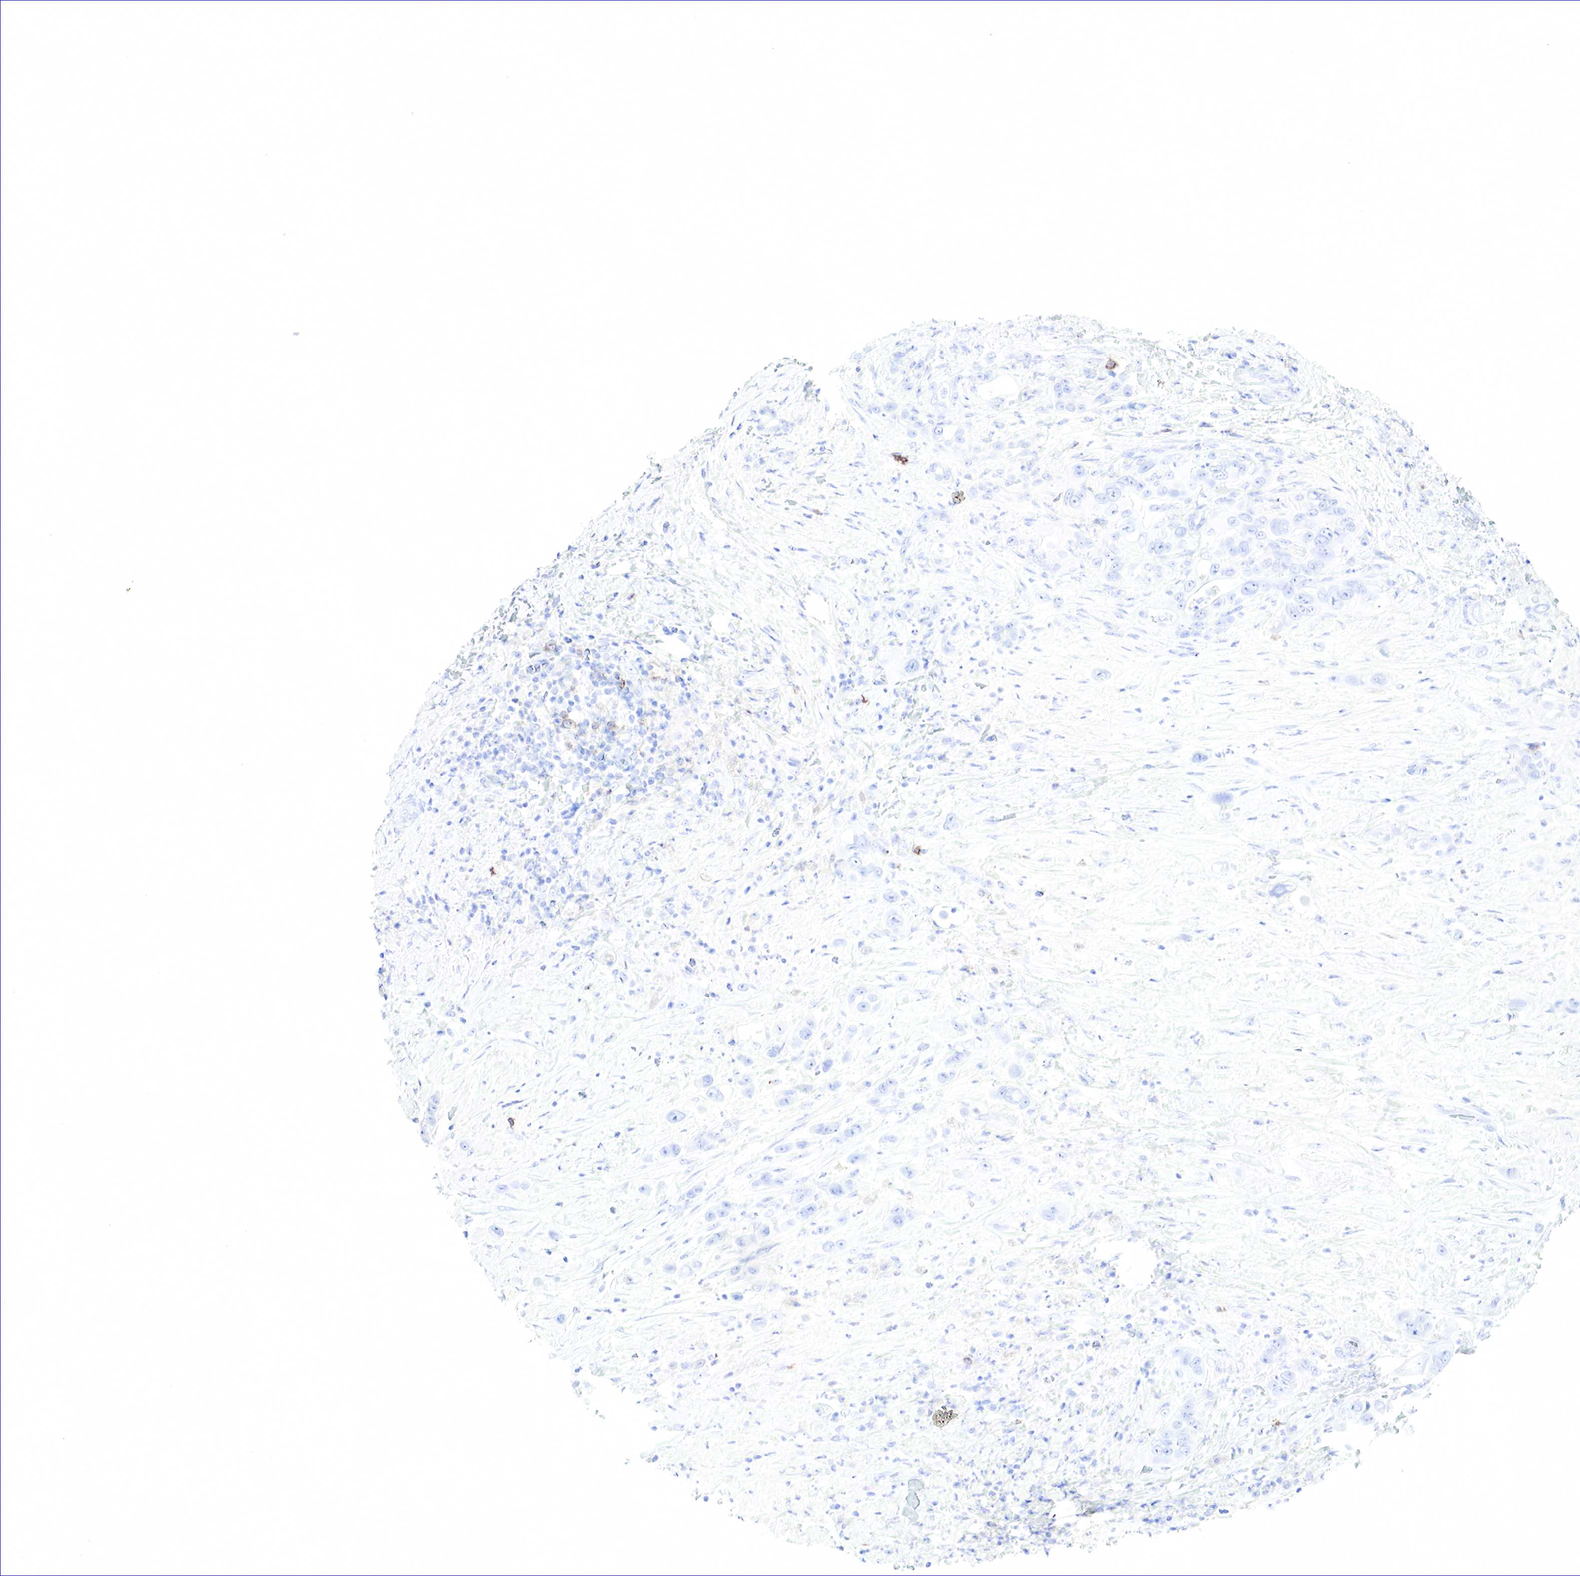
{"staining": {"intensity": "negative", "quantity": "none", "location": "none"}, "tissue": "liver cancer", "cell_type": "Tumor cells", "image_type": "cancer", "snomed": [{"axis": "morphology", "description": "Cholangiocarcinoma"}, {"axis": "topography", "description": "Liver"}], "caption": "Immunohistochemical staining of human cholangiocarcinoma (liver) reveals no significant staining in tumor cells.", "gene": "TNFRSF8", "patient": {"sex": "female", "age": 79}}